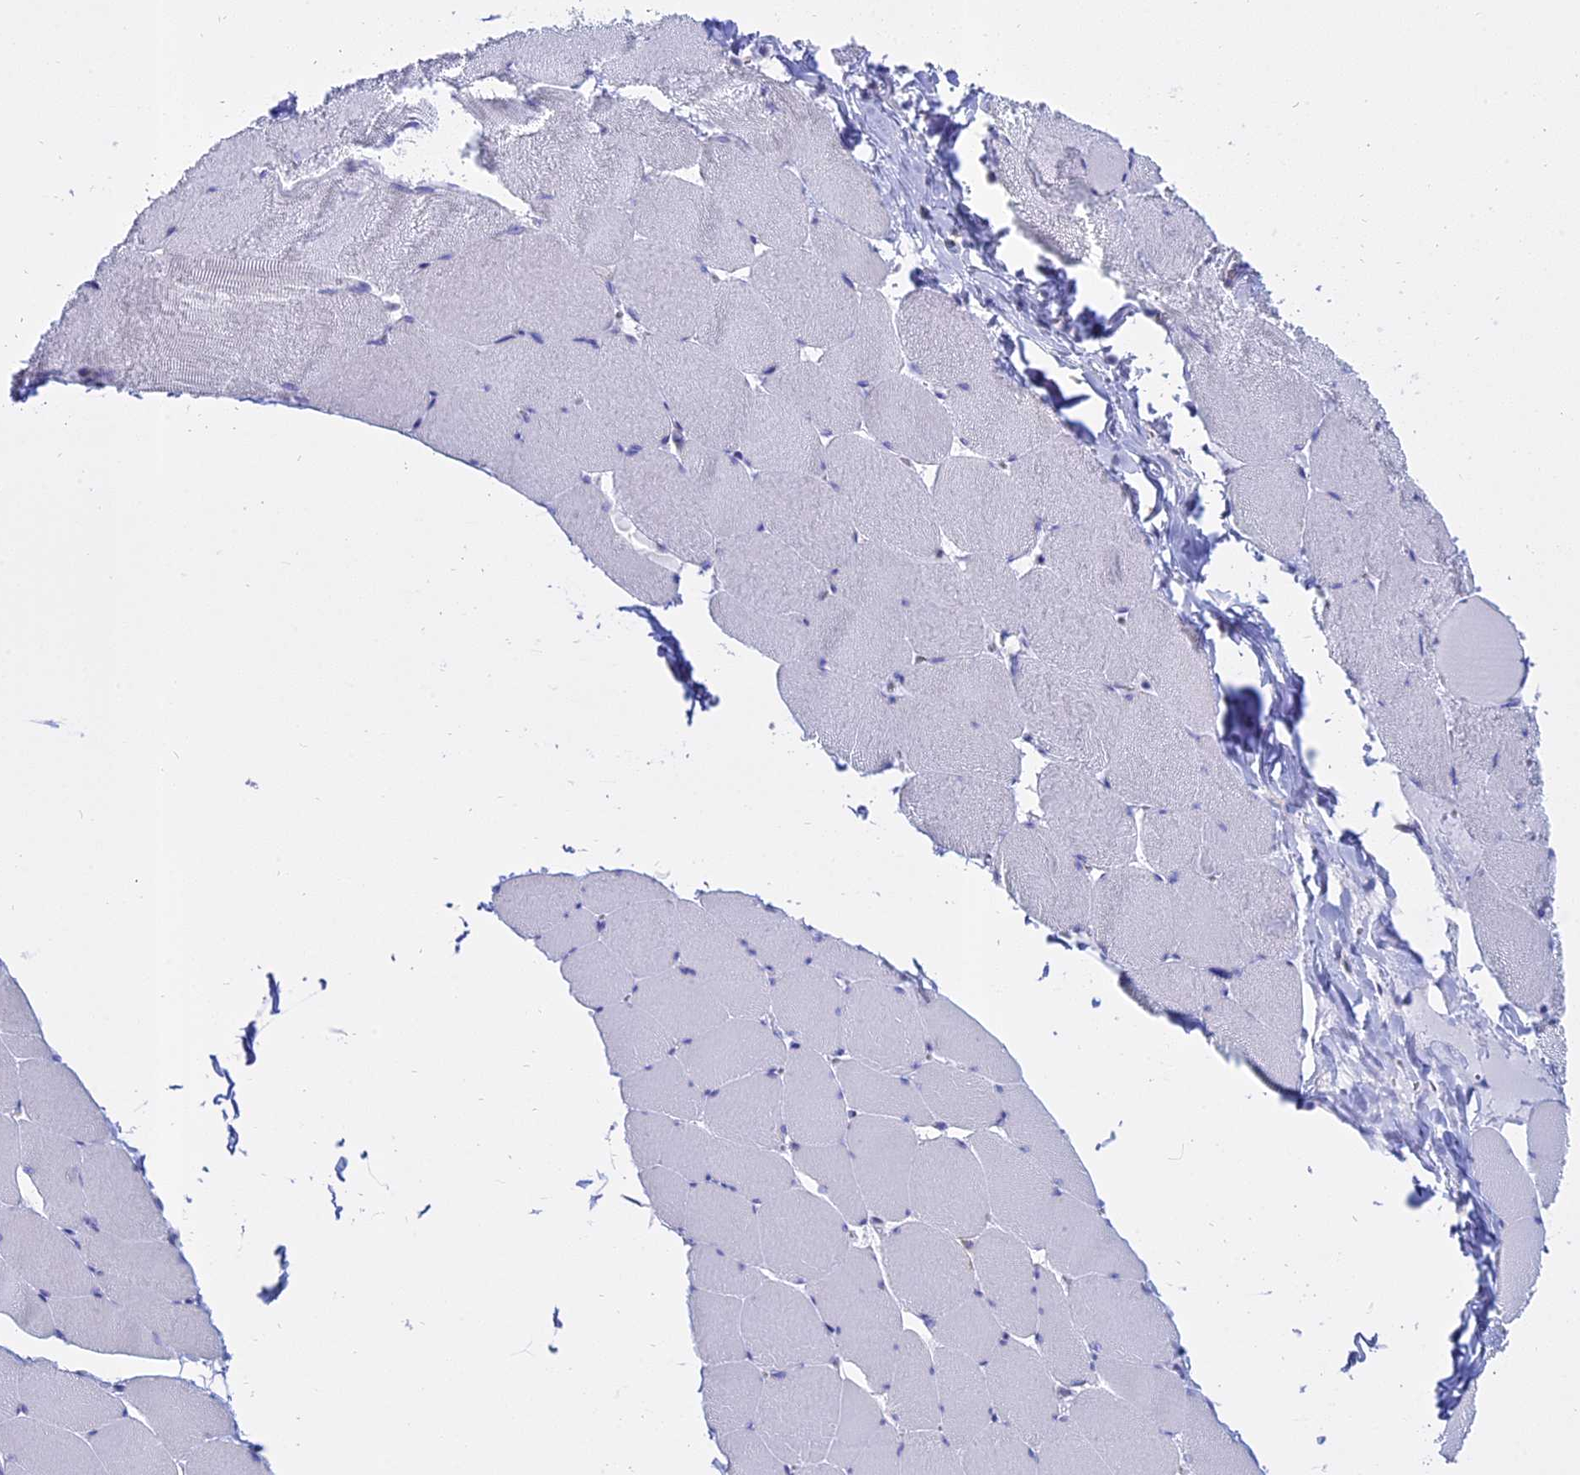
{"staining": {"intensity": "negative", "quantity": "none", "location": "none"}, "tissue": "skeletal muscle", "cell_type": "Myocytes", "image_type": "normal", "snomed": [{"axis": "morphology", "description": "Normal tissue, NOS"}, {"axis": "topography", "description": "Skeletal muscle"}], "caption": "The histopathology image displays no significant positivity in myocytes of skeletal muscle. (IHC, brightfield microscopy, high magnification).", "gene": "AHCYL1", "patient": {"sex": "male", "age": 62}}